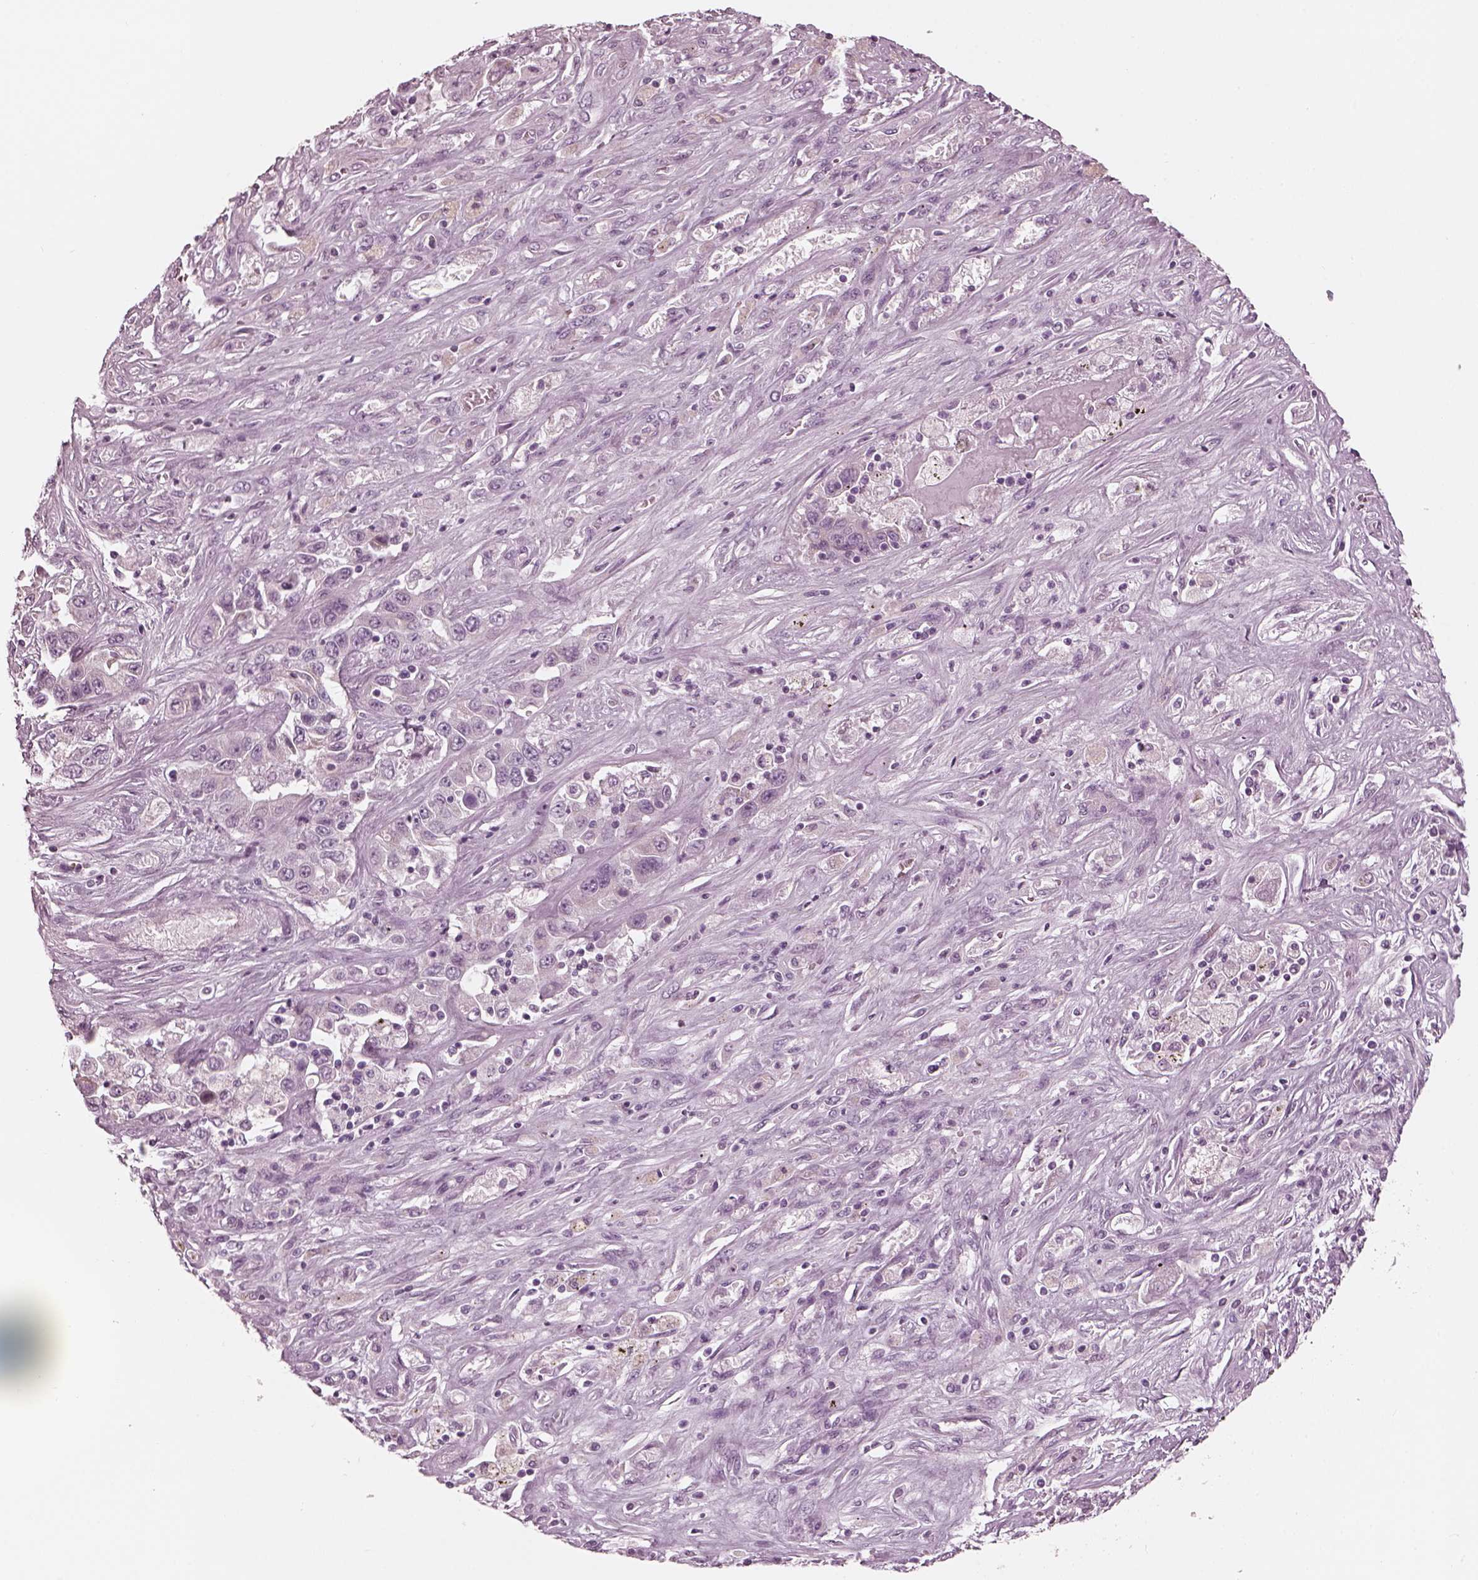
{"staining": {"intensity": "weak", "quantity": "<25%", "location": "cytoplasmic/membranous"}, "tissue": "liver cancer", "cell_type": "Tumor cells", "image_type": "cancer", "snomed": [{"axis": "morphology", "description": "Cholangiocarcinoma"}, {"axis": "topography", "description": "Liver"}], "caption": "Immunohistochemistry micrograph of neoplastic tissue: liver cholangiocarcinoma stained with DAB (3,3'-diaminobenzidine) displays no significant protein expression in tumor cells.", "gene": "CNTN1", "patient": {"sex": "female", "age": 52}}